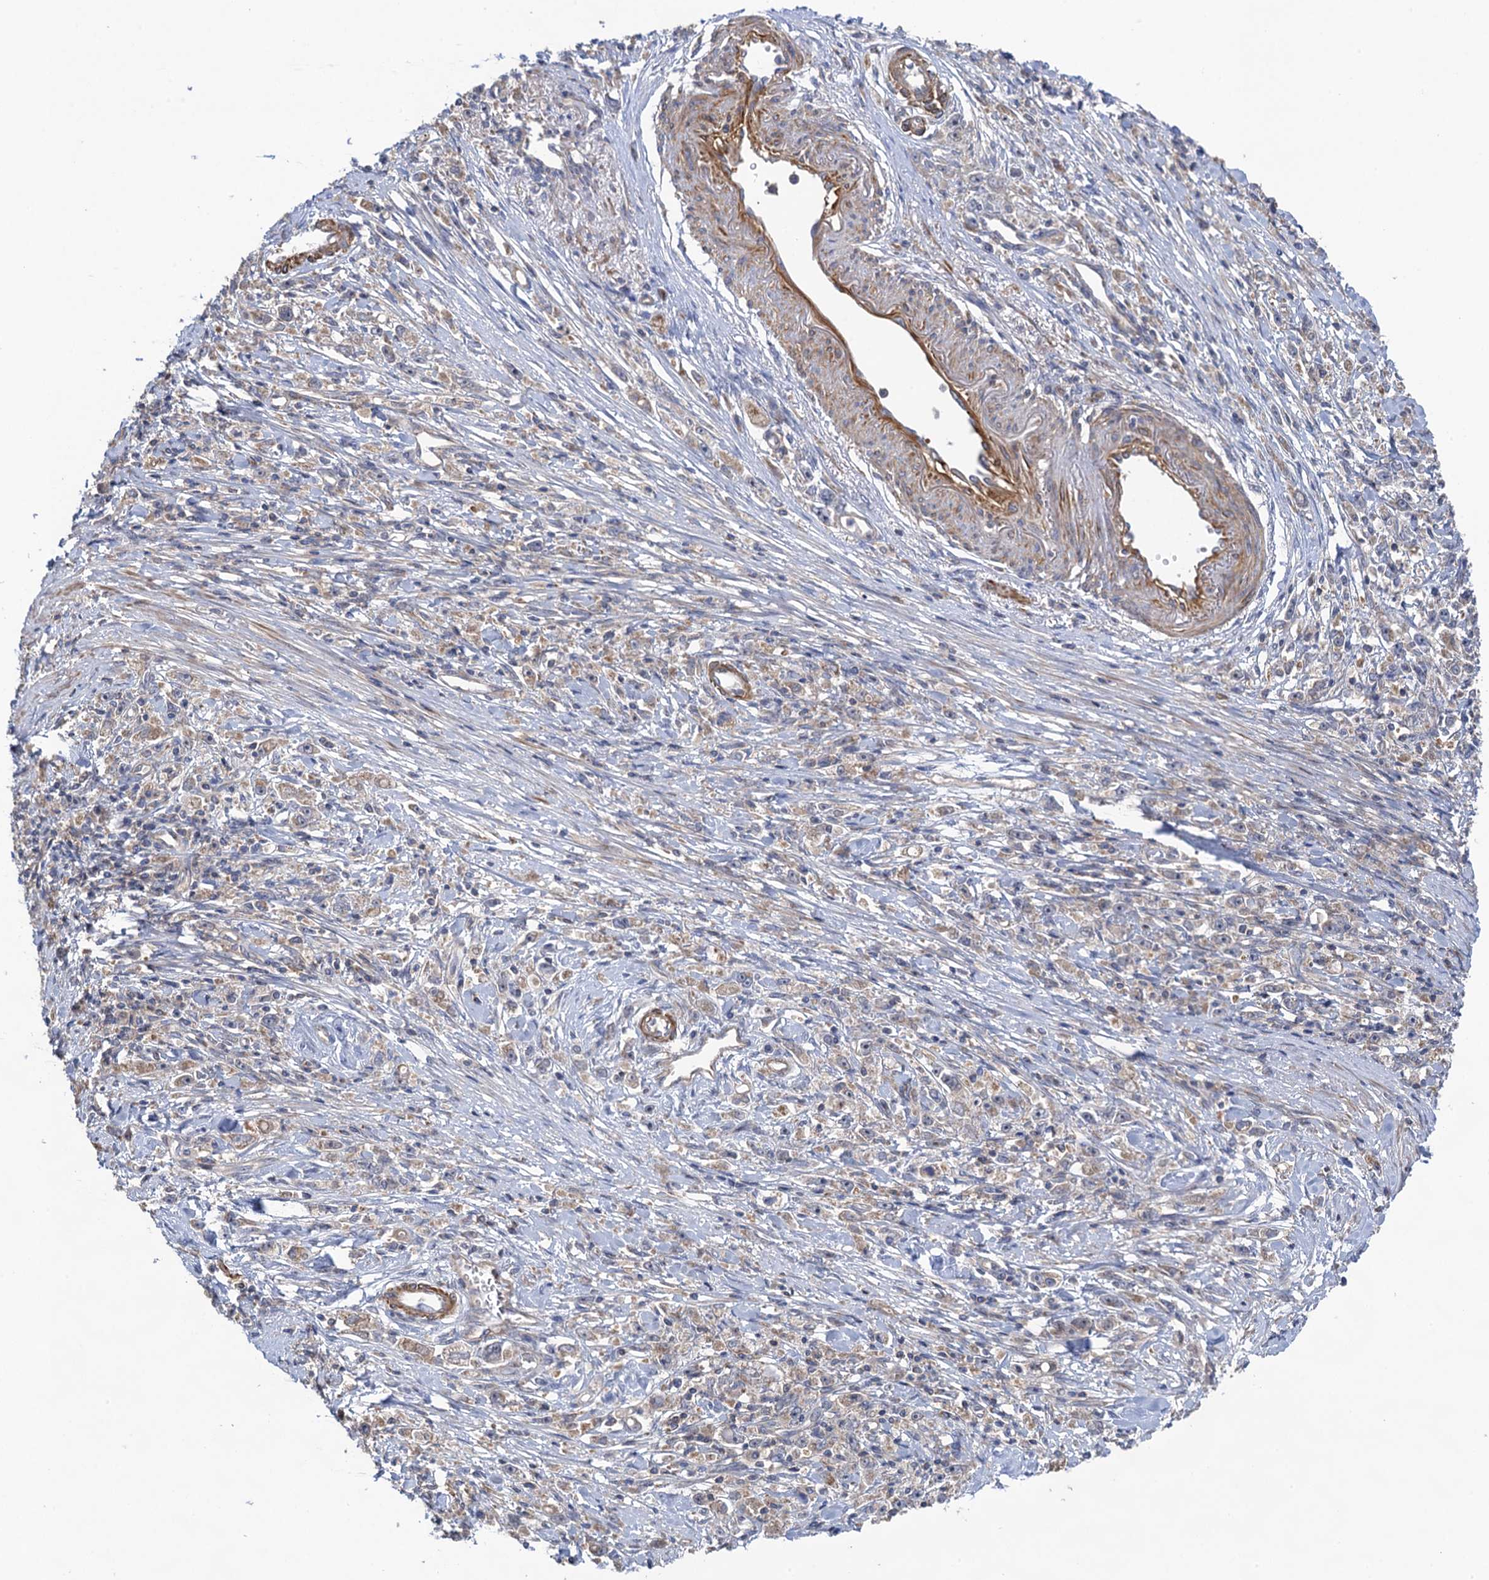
{"staining": {"intensity": "weak", "quantity": "25%-75%", "location": "cytoplasmic/membranous"}, "tissue": "stomach cancer", "cell_type": "Tumor cells", "image_type": "cancer", "snomed": [{"axis": "morphology", "description": "Adenocarcinoma, NOS"}, {"axis": "topography", "description": "Stomach"}], "caption": "A brown stain highlights weak cytoplasmic/membranous expression of a protein in human adenocarcinoma (stomach) tumor cells.", "gene": "WDR88", "patient": {"sex": "female", "age": 59}}